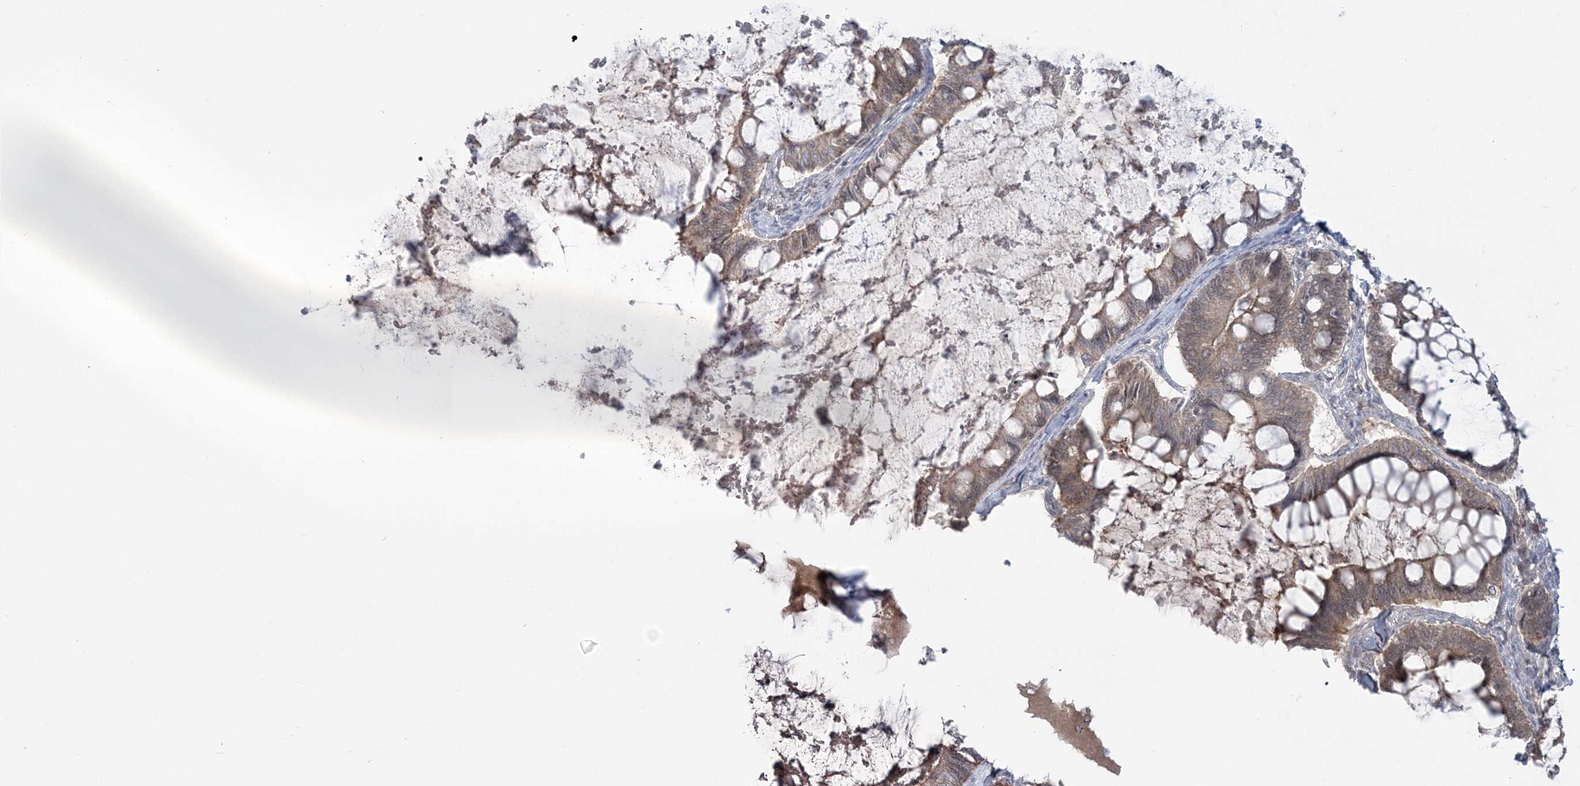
{"staining": {"intensity": "weak", "quantity": ">75%", "location": "cytoplasmic/membranous"}, "tissue": "ovarian cancer", "cell_type": "Tumor cells", "image_type": "cancer", "snomed": [{"axis": "morphology", "description": "Cystadenocarcinoma, mucinous, NOS"}, {"axis": "topography", "description": "Ovary"}], "caption": "This is an image of immunohistochemistry staining of ovarian mucinous cystadenocarcinoma, which shows weak staining in the cytoplasmic/membranous of tumor cells.", "gene": "ZFAND6", "patient": {"sex": "female", "age": 61}}